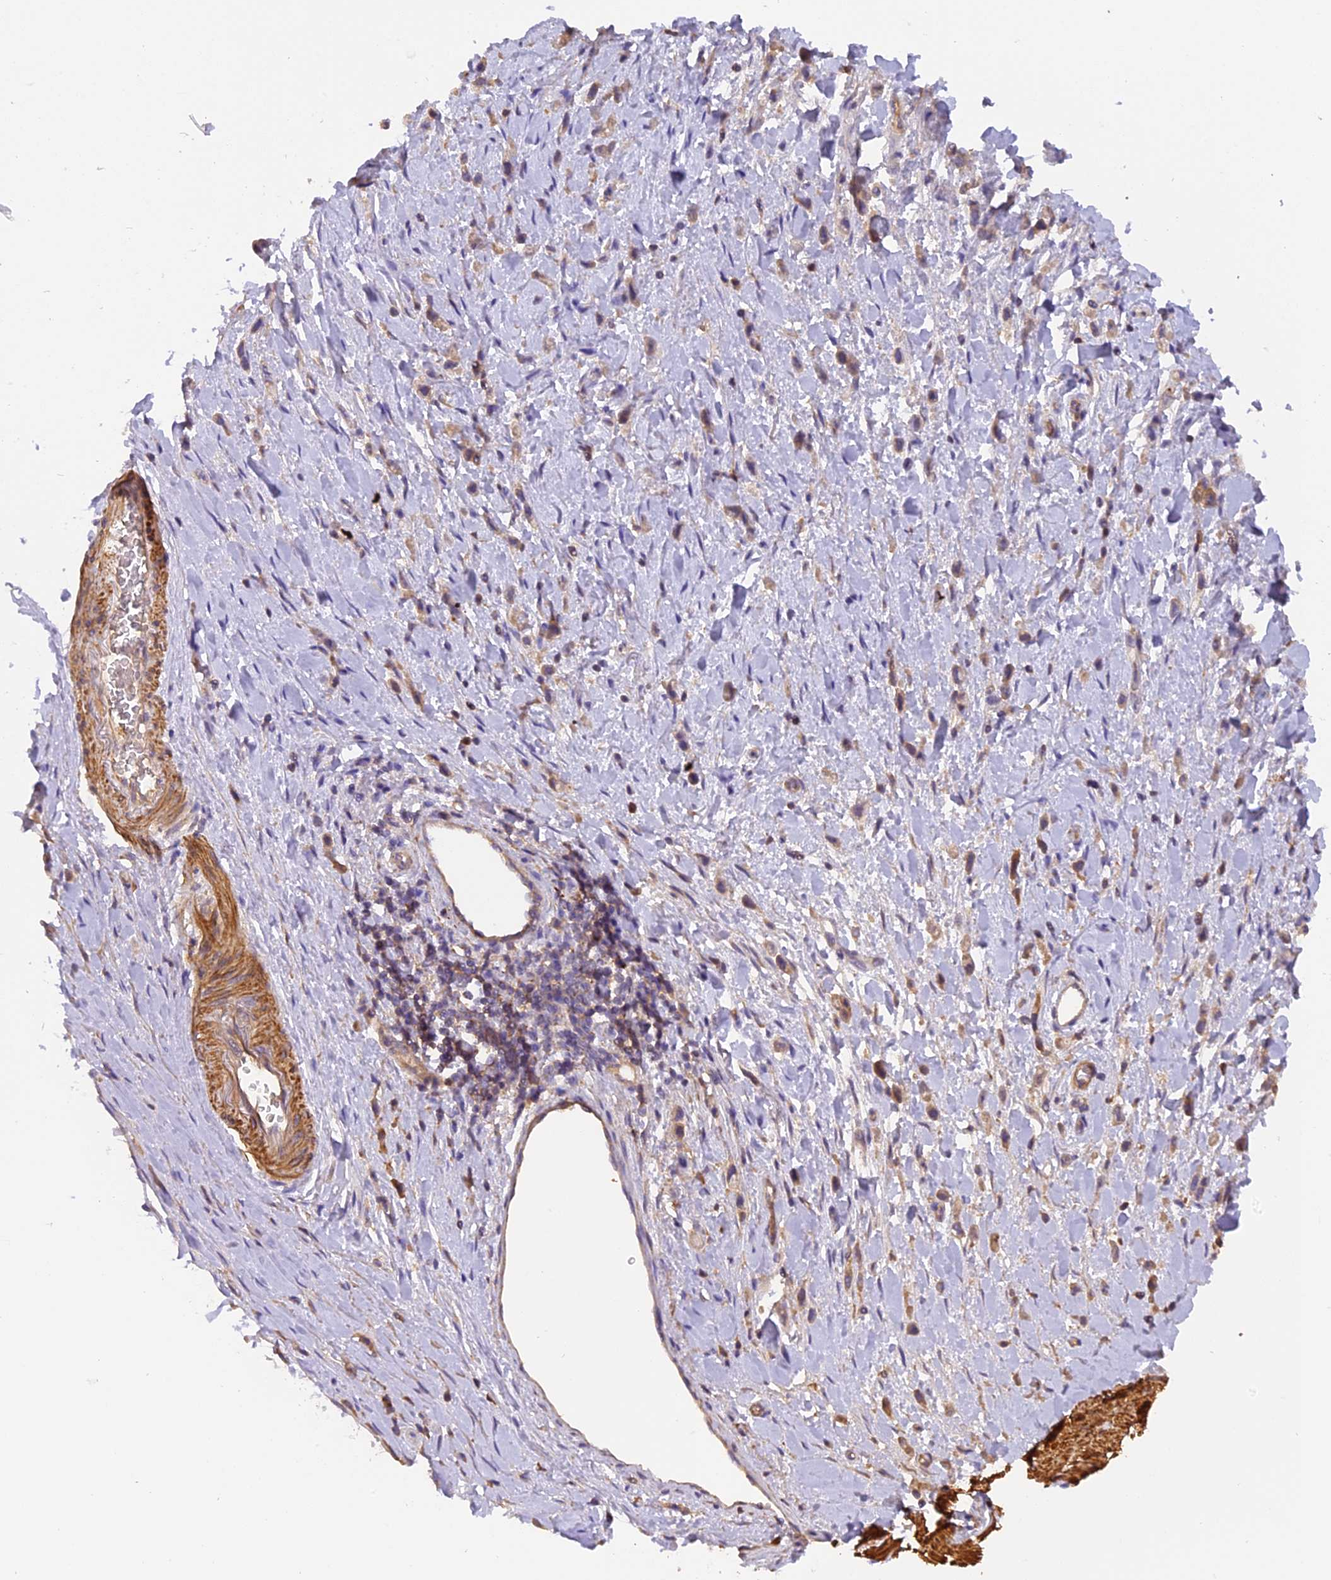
{"staining": {"intensity": "weak", "quantity": ">75%", "location": "cytoplasmic/membranous"}, "tissue": "stomach cancer", "cell_type": "Tumor cells", "image_type": "cancer", "snomed": [{"axis": "morphology", "description": "Adenocarcinoma, NOS"}, {"axis": "topography", "description": "Stomach"}], "caption": "IHC histopathology image of neoplastic tissue: adenocarcinoma (stomach) stained using IHC exhibits low levels of weak protein expression localized specifically in the cytoplasmic/membranous of tumor cells, appearing as a cytoplasmic/membranous brown color.", "gene": "STOML1", "patient": {"sex": "female", "age": 65}}